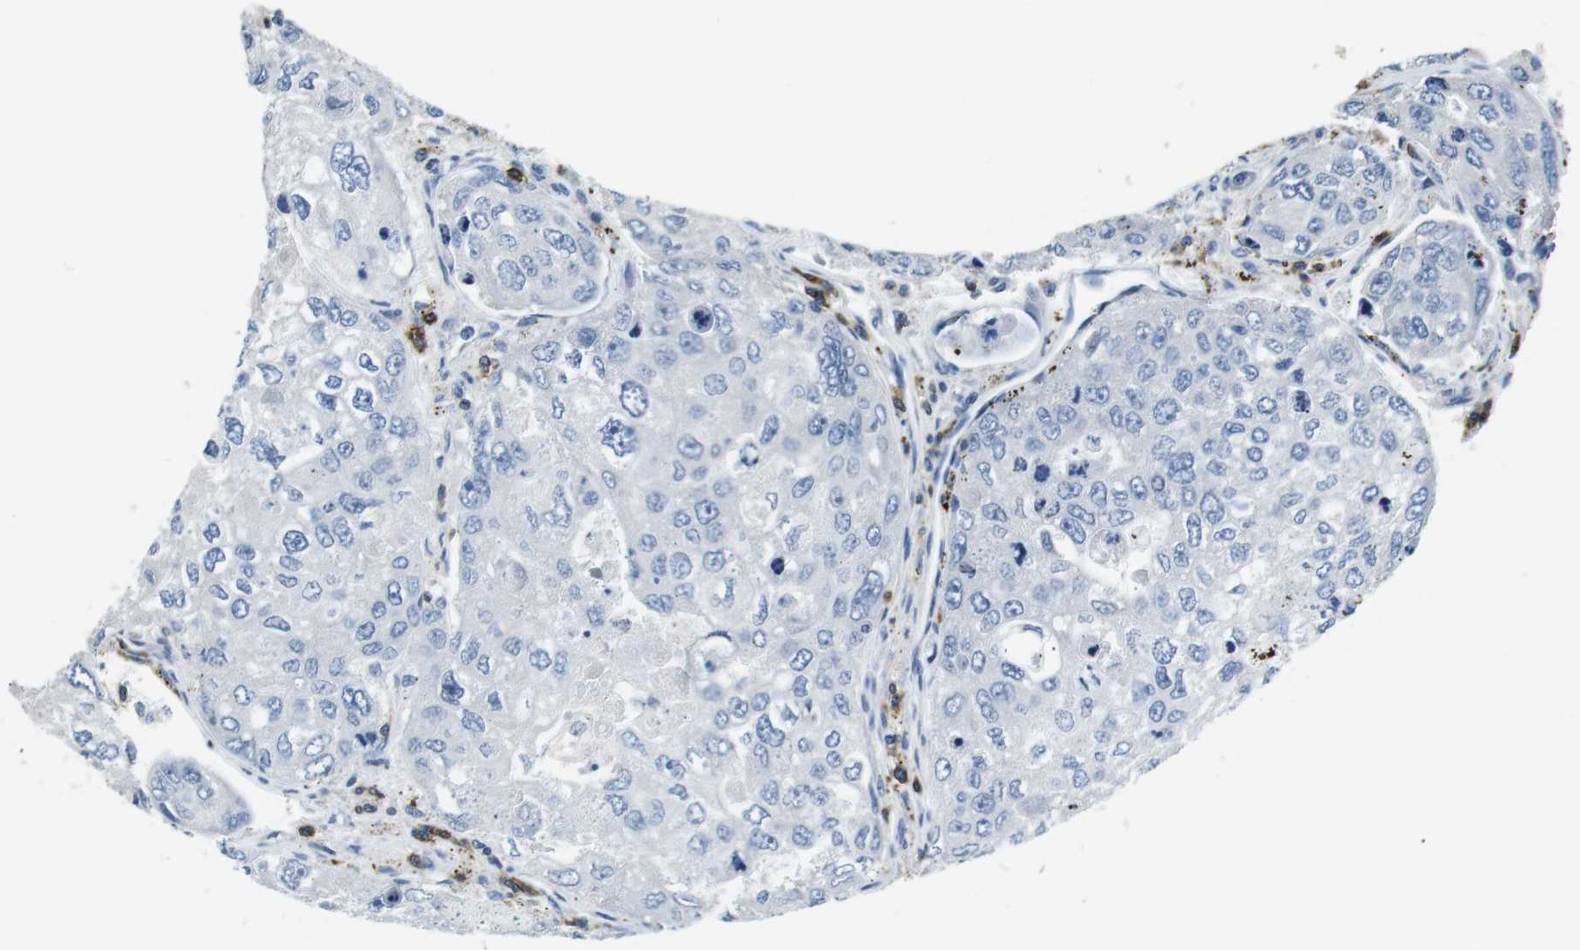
{"staining": {"intensity": "negative", "quantity": "none", "location": "none"}, "tissue": "urothelial cancer", "cell_type": "Tumor cells", "image_type": "cancer", "snomed": [{"axis": "morphology", "description": "Urothelial carcinoma, High grade"}, {"axis": "topography", "description": "Lymph node"}, {"axis": "topography", "description": "Urinary bladder"}], "caption": "Immunohistochemical staining of urothelial cancer exhibits no significant staining in tumor cells.", "gene": "CD6", "patient": {"sex": "male", "age": 51}}